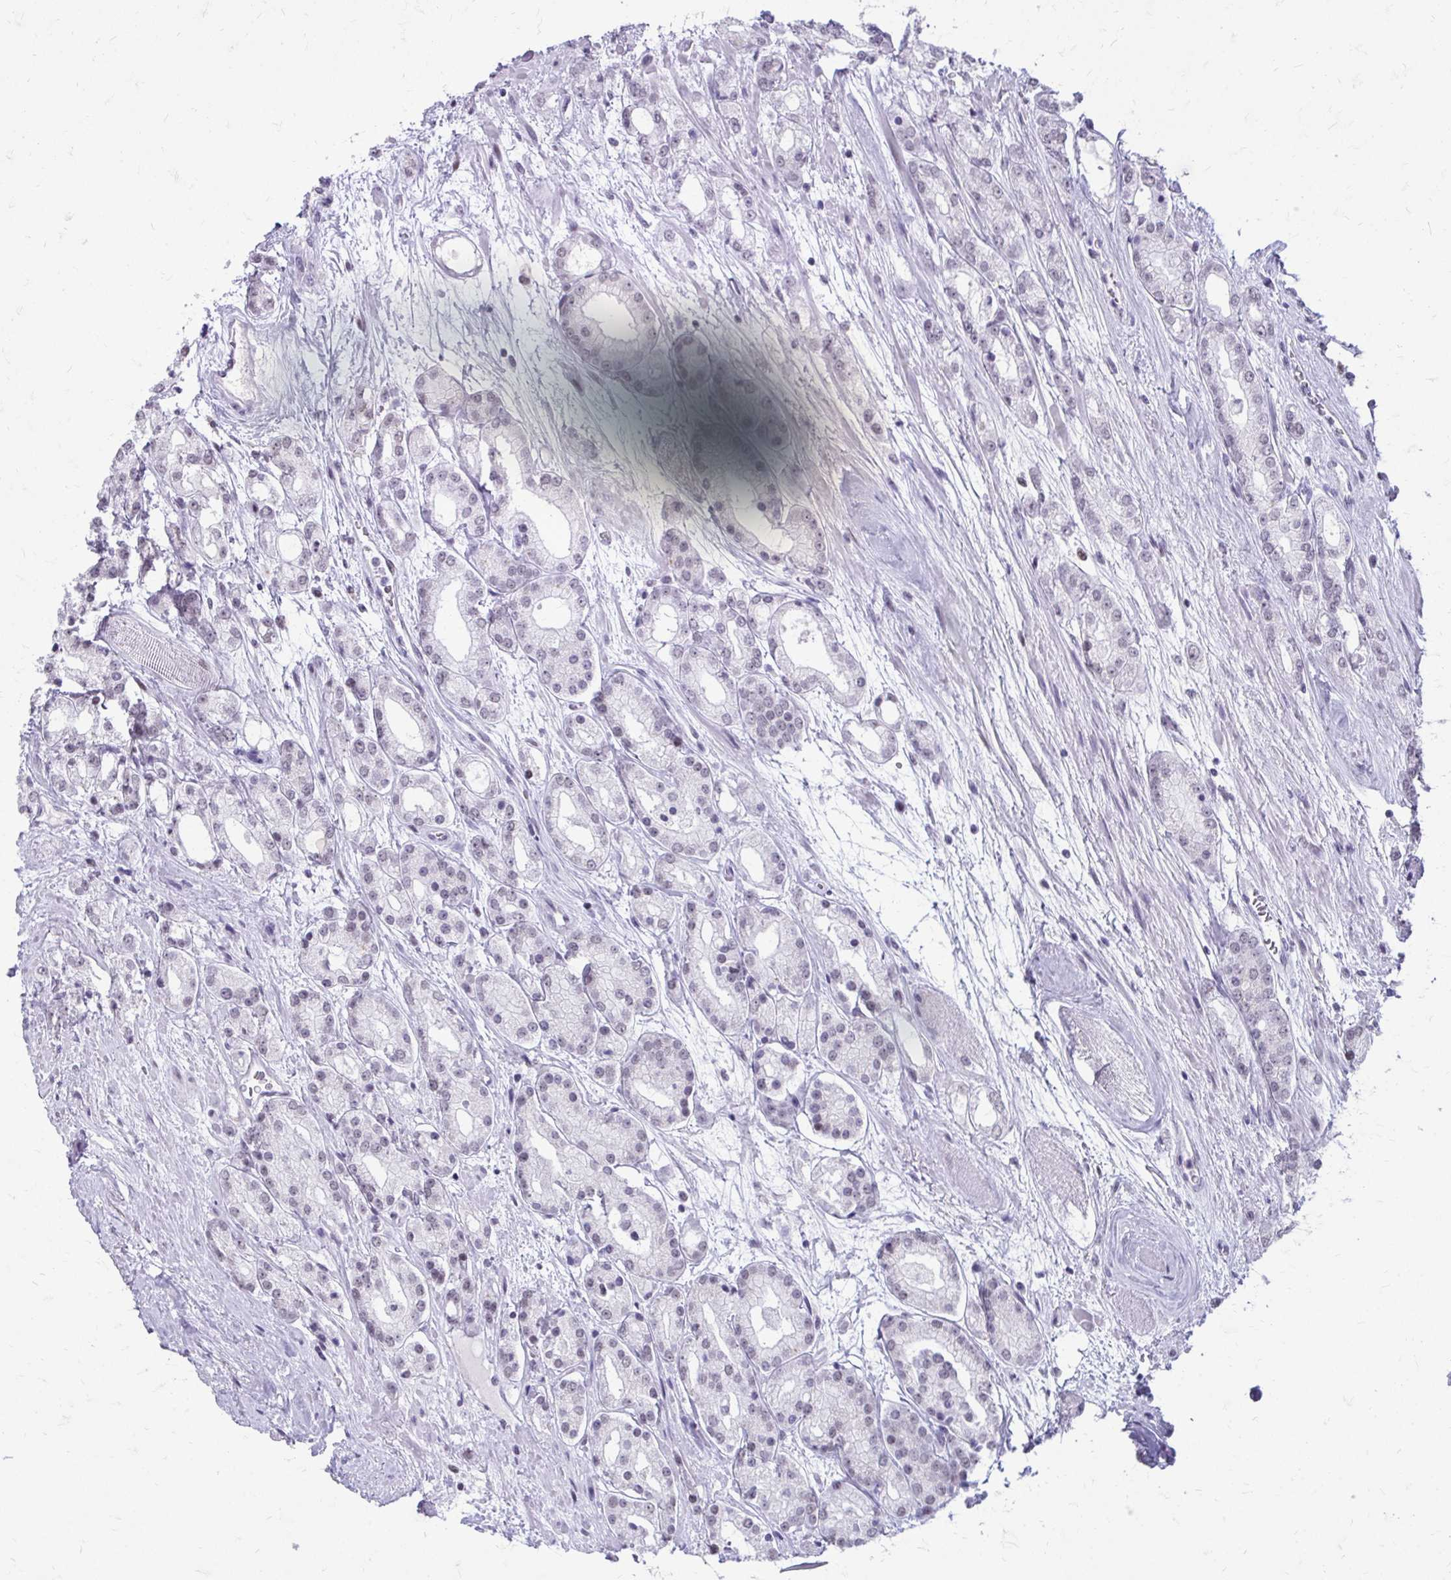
{"staining": {"intensity": "negative", "quantity": "none", "location": "none"}, "tissue": "prostate cancer", "cell_type": "Tumor cells", "image_type": "cancer", "snomed": [{"axis": "morphology", "description": "Adenocarcinoma, High grade"}, {"axis": "topography", "description": "Prostate"}], "caption": "This photomicrograph is of prostate cancer stained with immunohistochemistry (IHC) to label a protein in brown with the nuclei are counter-stained blue. There is no staining in tumor cells.", "gene": "SS18", "patient": {"sex": "male", "age": 67}}